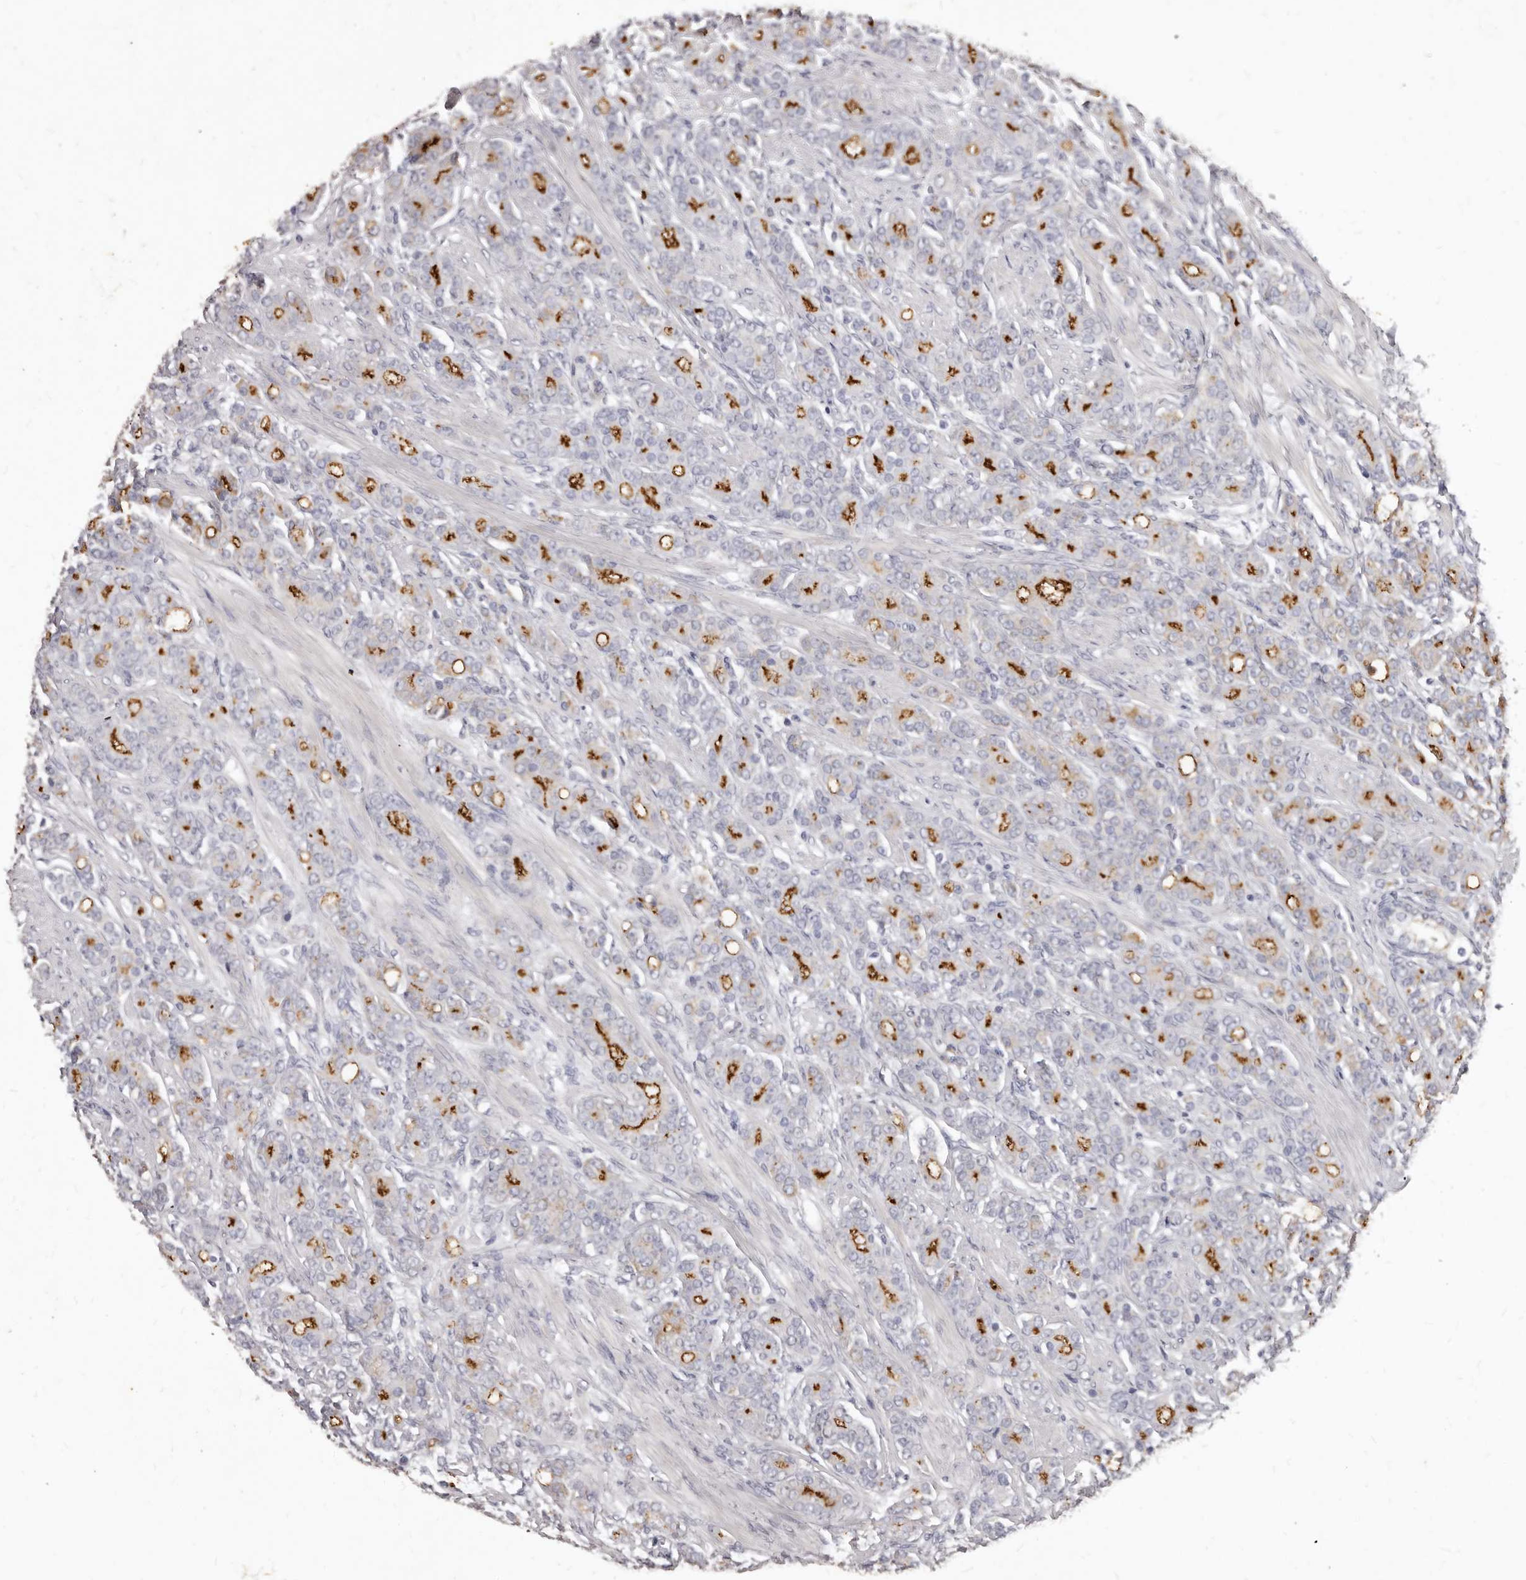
{"staining": {"intensity": "strong", "quantity": "<25%", "location": "cytoplasmic/membranous"}, "tissue": "prostate cancer", "cell_type": "Tumor cells", "image_type": "cancer", "snomed": [{"axis": "morphology", "description": "Adenocarcinoma, High grade"}, {"axis": "topography", "description": "Prostate"}], "caption": "DAB (3,3'-diaminobenzidine) immunohistochemical staining of prostate cancer reveals strong cytoplasmic/membranous protein staining in approximately <25% of tumor cells.", "gene": "GPRC5C", "patient": {"sex": "male", "age": 62}}